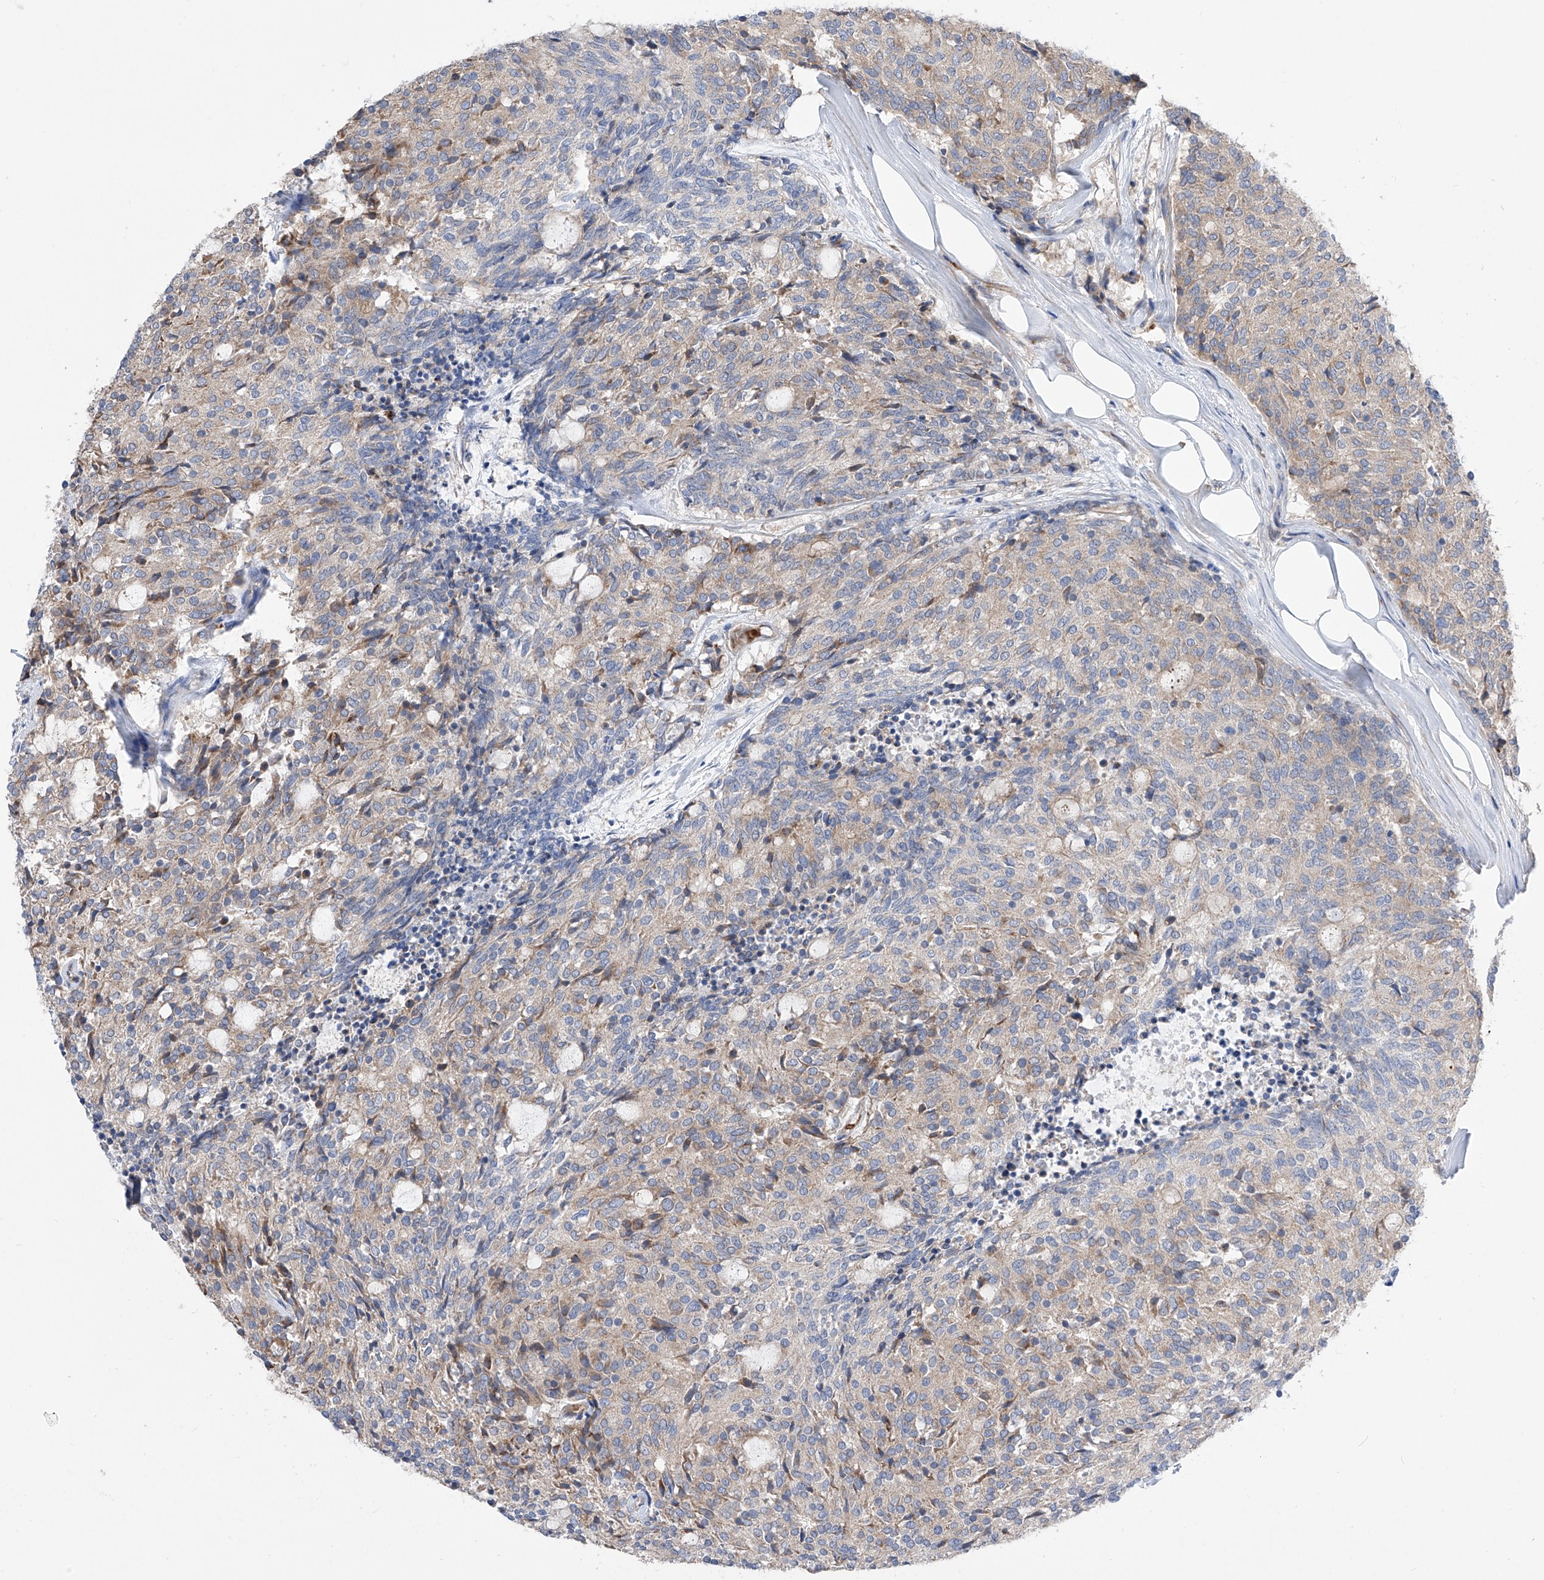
{"staining": {"intensity": "weak", "quantity": "25%-75%", "location": "cytoplasmic/membranous"}, "tissue": "carcinoid", "cell_type": "Tumor cells", "image_type": "cancer", "snomed": [{"axis": "morphology", "description": "Carcinoid, malignant, NOS"}, {"axis": "topography", "description": "Pancreas"}], "caption": "Immunohistochemistry (IHC) staining of carcinoid, which exhibits low levels of weak cytoplasmic/membranous expression in approximately 25%-75% of tumor cells indicating weak cytoplasmic/membranous protein positivity. The staining was performed using DAB (3,3'-diaminobenzidine) (brown) for protein detection and nuclei were counterstained in hematoxylin (blue).", "gene": "NFATC4", "patient": {"sex": "female", "age": 54}}